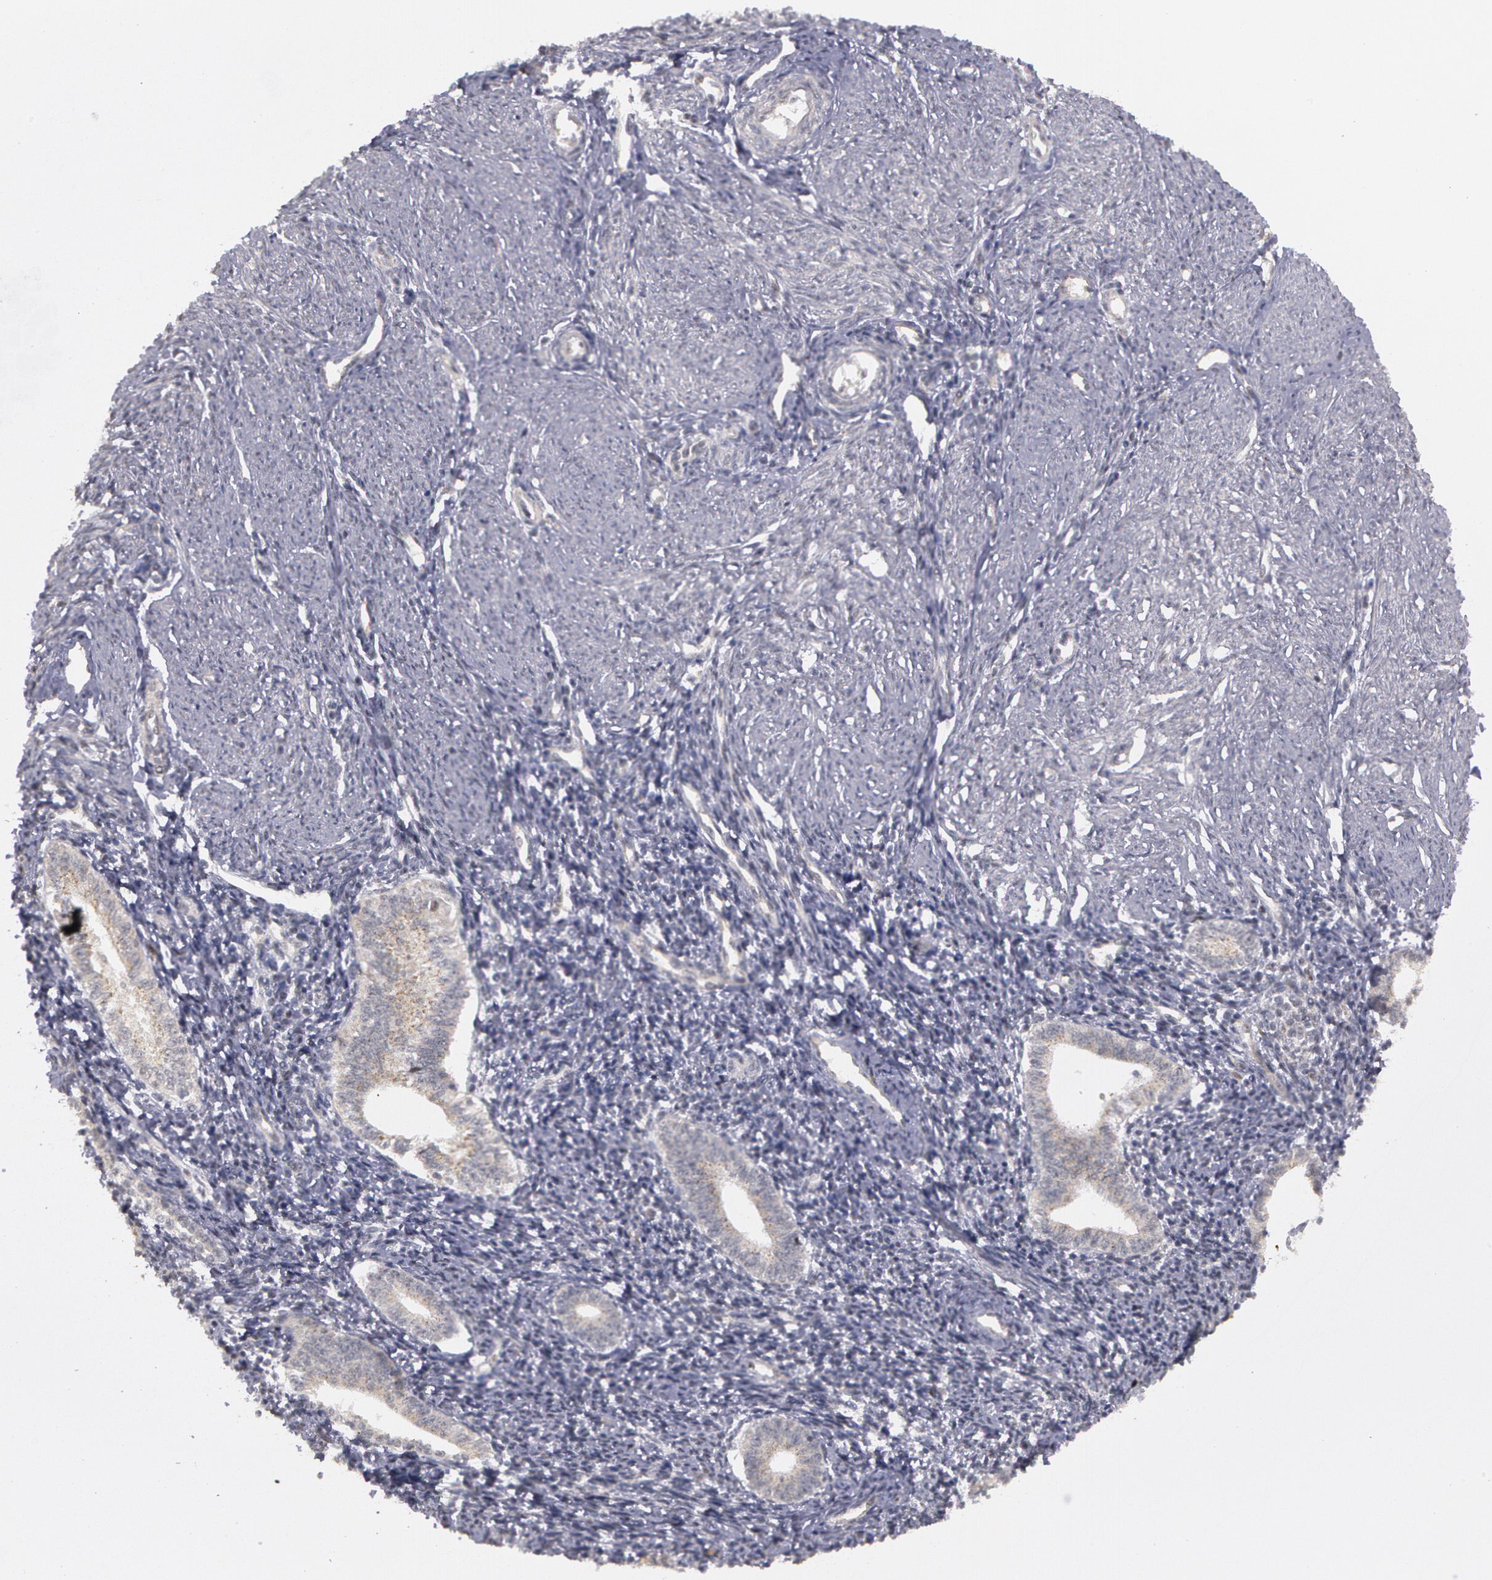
{"staining": {"intensity": "negative", "quantity": "none", "location": "none"}, "tissue": "endometrium", "cell_type": "Cells in endometrial stroma", "image_type": "normal", "snomed": [{"axis": "morphology", "description": "Normal tissue, NOS"}, {"axis": "topography", "description": "Endometrium"}], "caption": "DAB immunohistochemical staining of unremarkable endometrium exhibits no significant staining in cells in endometrial stroma.", "gene": "STX5", "patient": {"sex": "female", "age": 52}}